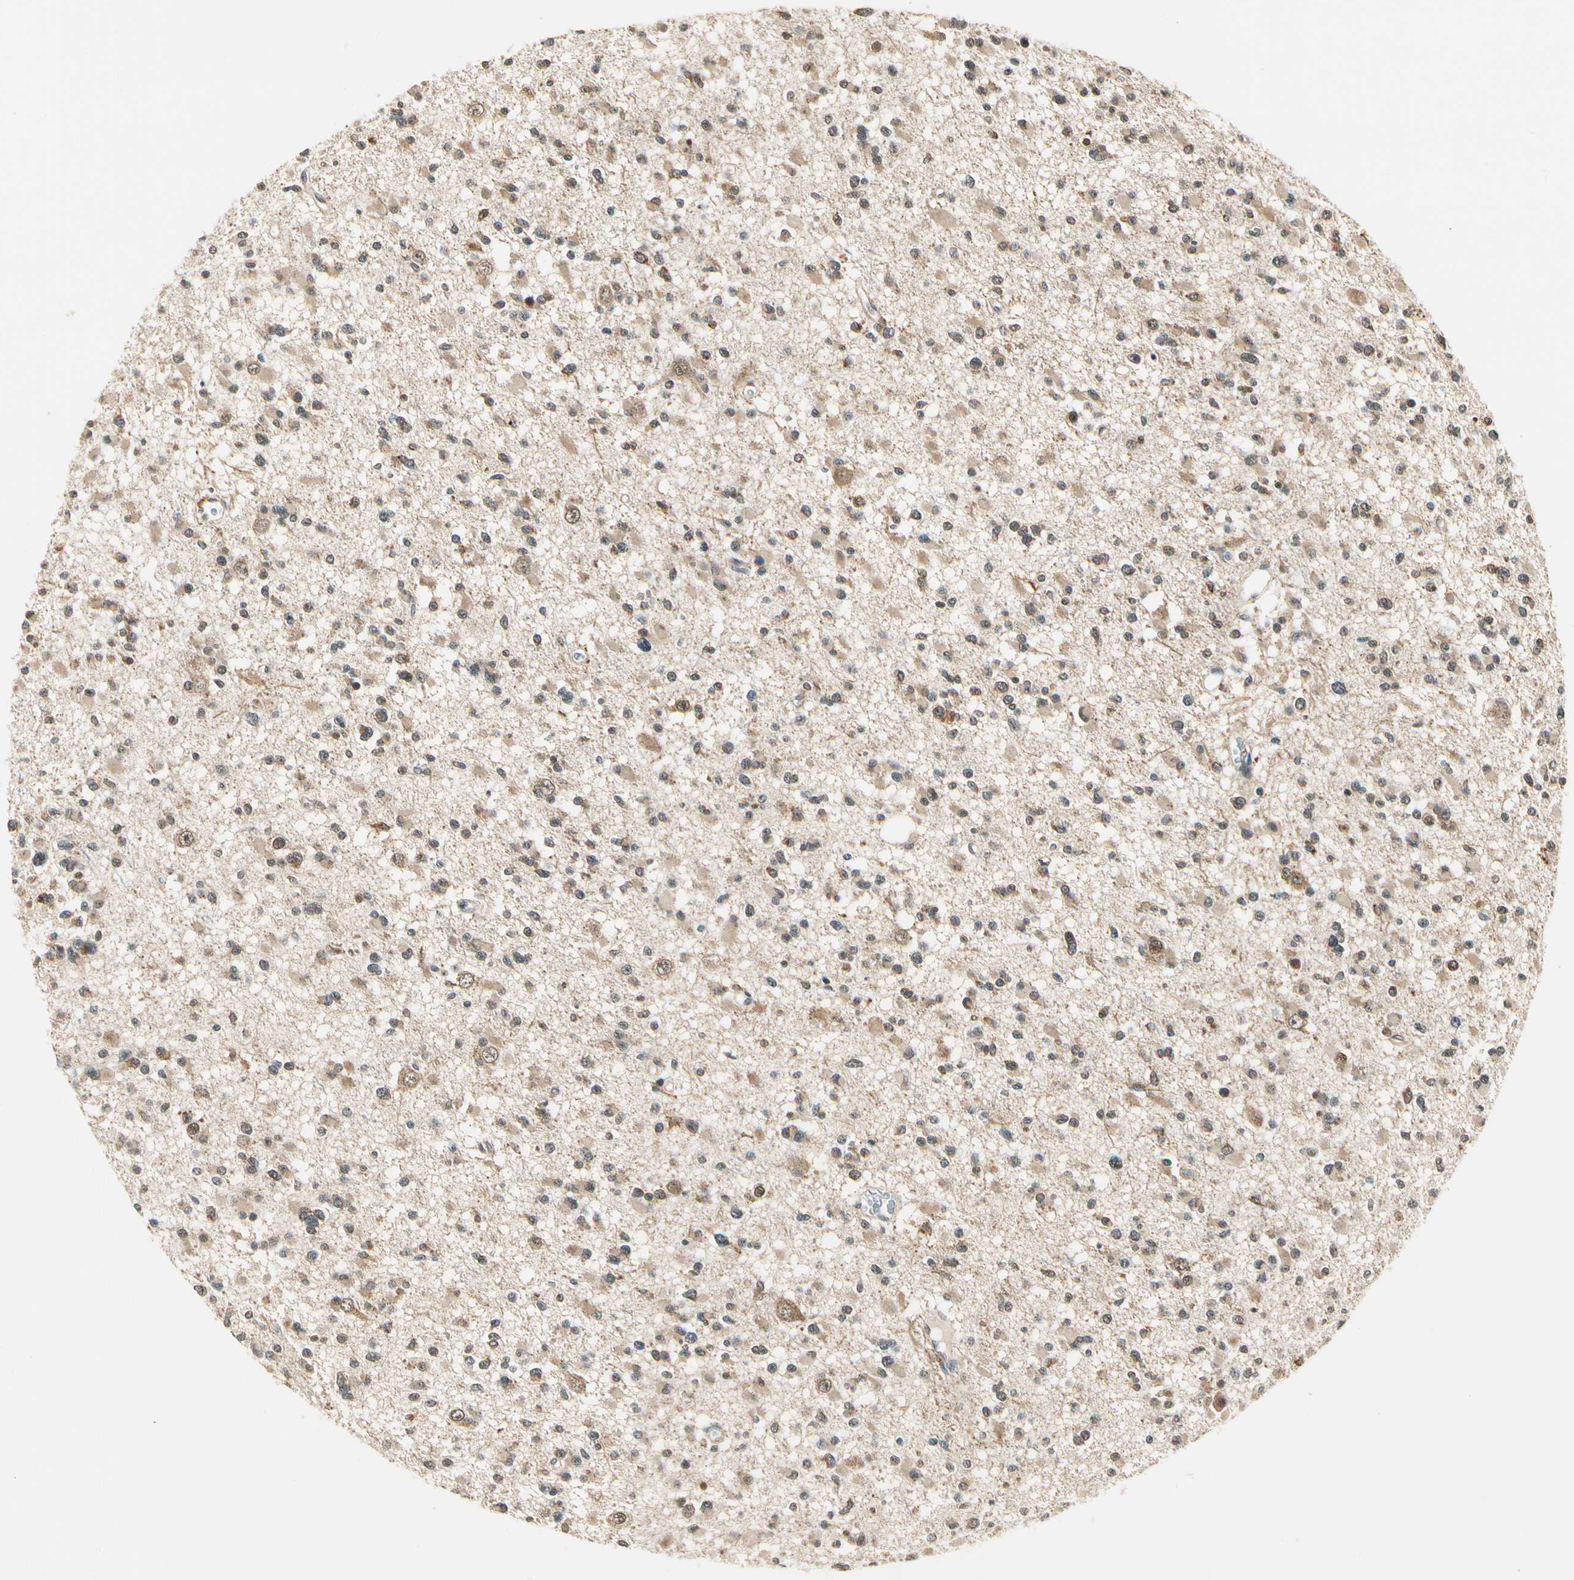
{"staining": {"intensity": "moderate", "quantity": ">75%", "location": "cytoplasmic/membranous"}, "tissue": "glioma", "cell_type": "Tumor cells", "image_type": "cancer", "snomed": [{"axis": "morphology", "description": "Glioma, malignant, Low grade"}, {"axis": "topography", "description": "Brain"}], "caption": "About >75% of tumor cells in human malignant glioma (low-grade) show moderate cytoplasmic/membranous protein staining as visualized by brown immunohistochemical staining.", "gene": "PDK2", "patient": {"sex": "female", "age": 22}}